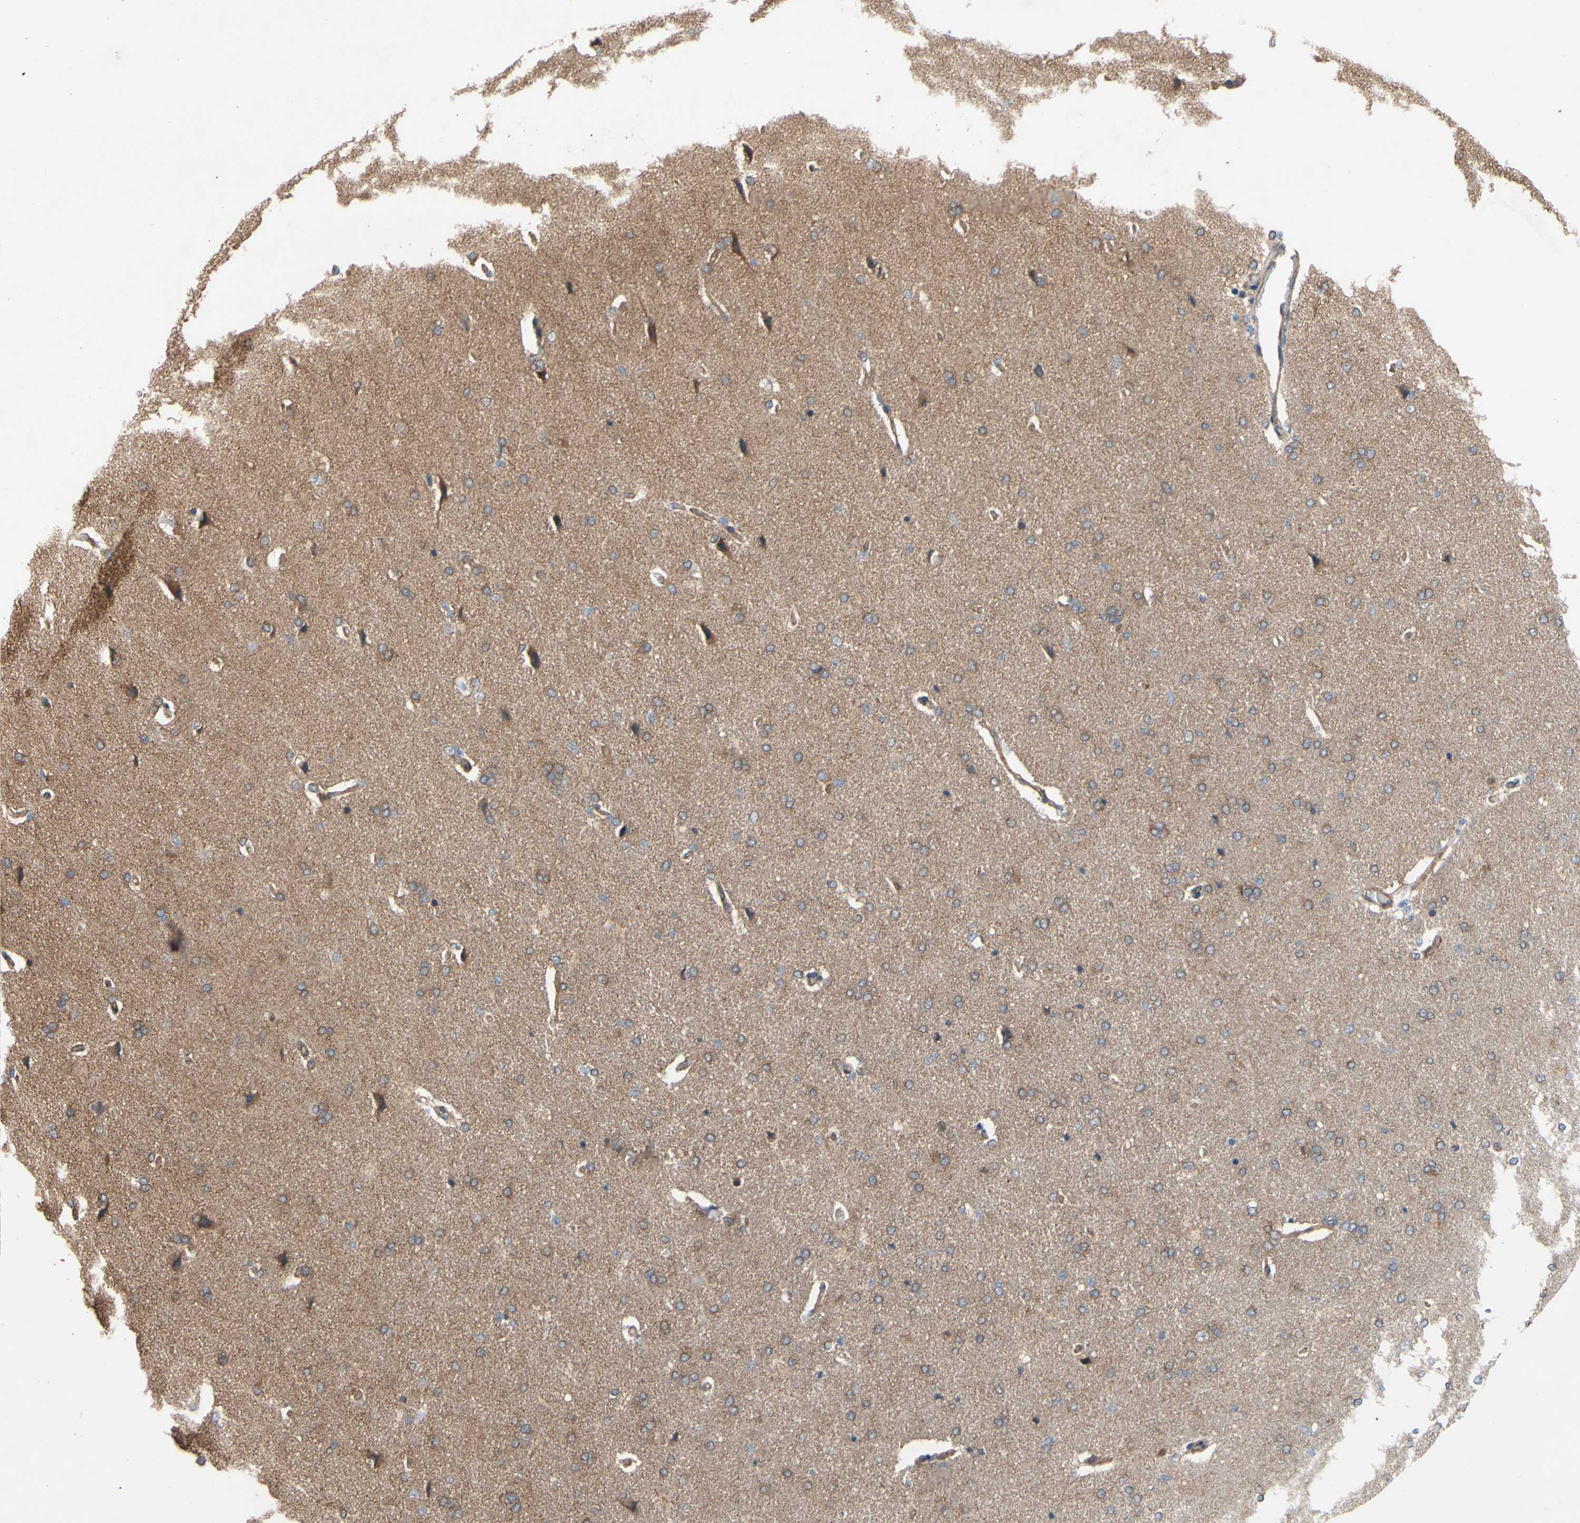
{"staining": {"intensity": "moderate", "quantity": ">75%", "location": "cytoplasmic/membranous"}, "tissue": "cerebral cortex", "cell_type": "Endothelial cells", "image_type": "normal", "snomed": [{"axis": "morphology", "description": "Normal tissue, NOS"}, {"axis": "topography", "description": "Cerebral cortex"}], "caption": "Protein staining of benign cerebral cortex shows moderate cytoplasmic/membranous staining in approximately >75% of endothelial cells. Nuclei are stained in blue.", "gene": "CTTNBP2", "patient": {"sex": "male", "age": 62}}